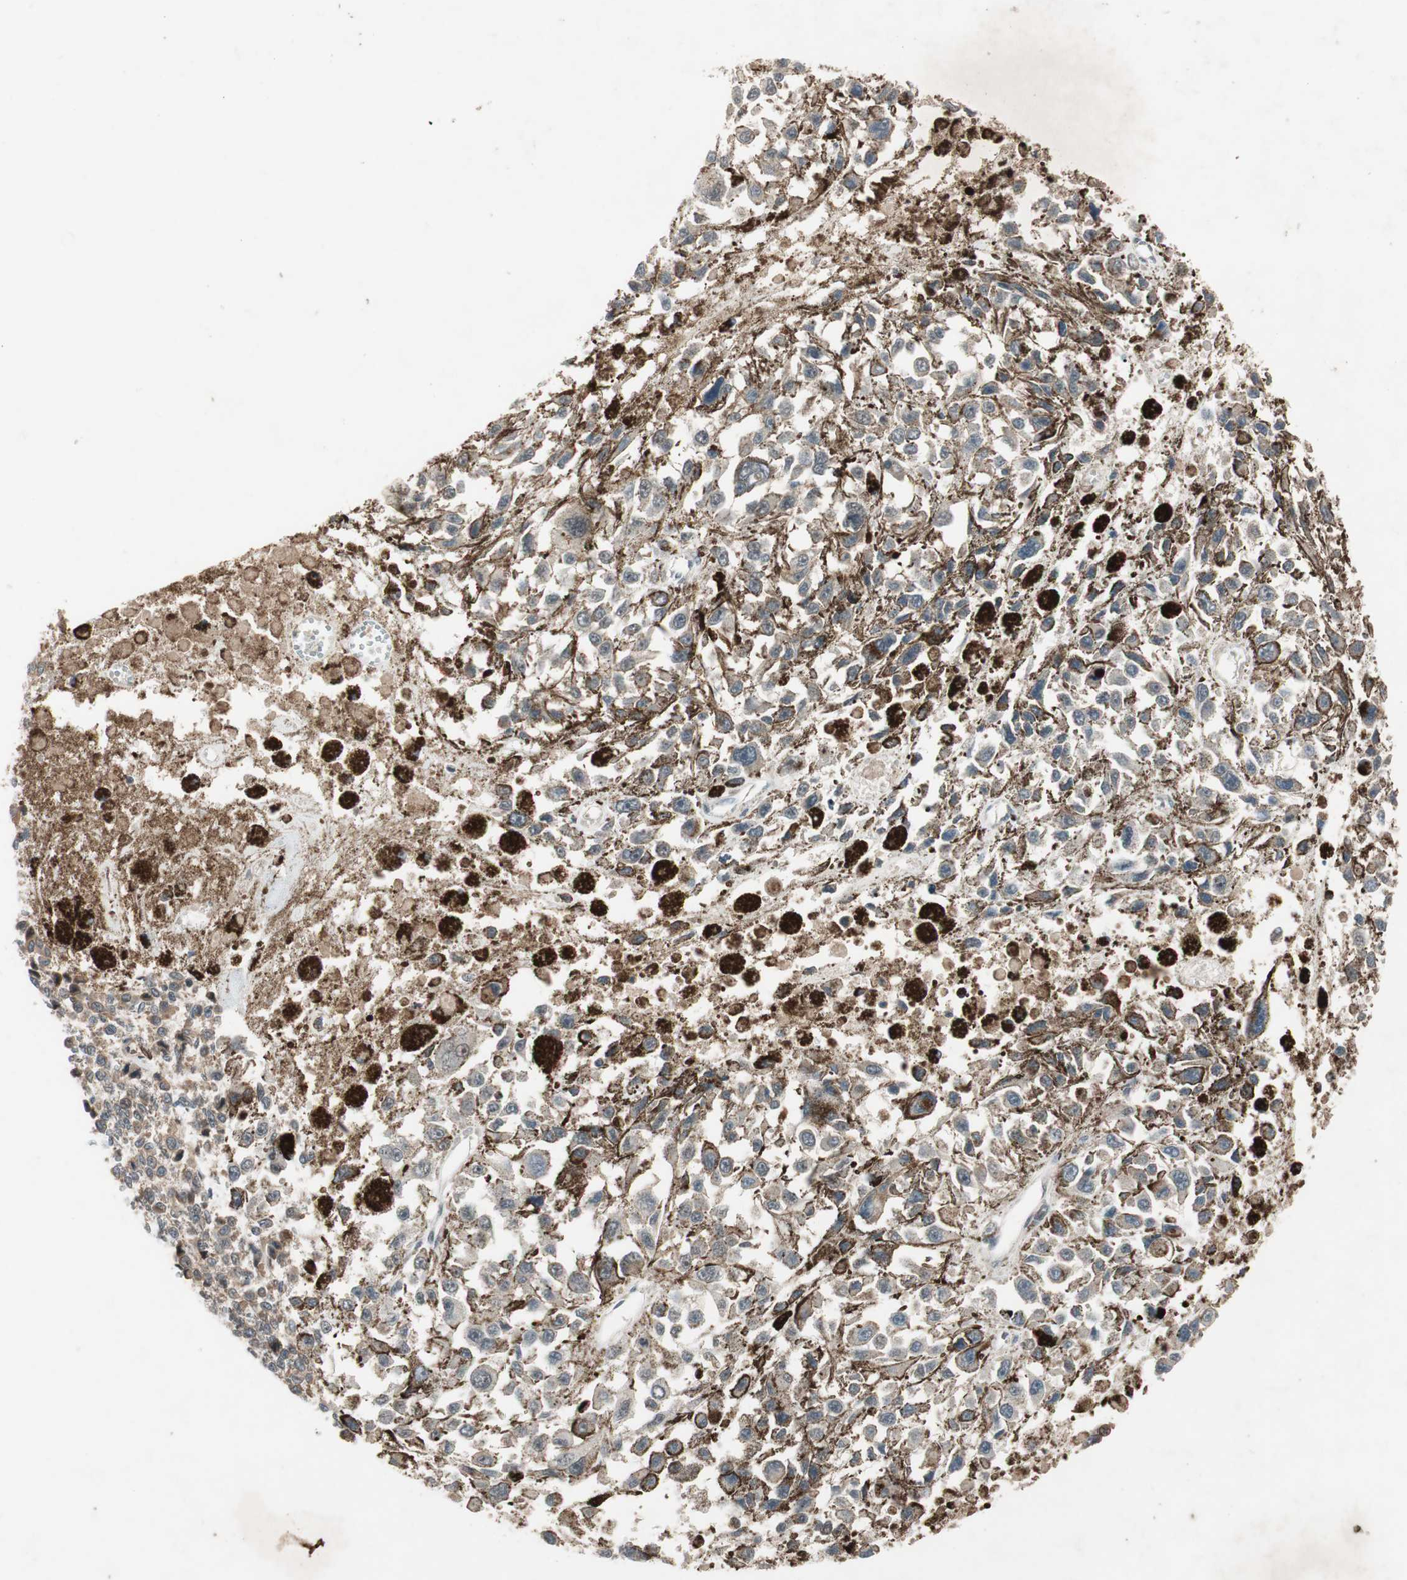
{"staining": {"intensity": "weak", "quantity": "25%-75%", "location": "cytoplasmic/membranous"}, "tissue": "melanoma", "cell_type": "Tumor cells", "image_type": "cancer", "snomed": [{"axis": "morphology", "description": "Malignant melanoma, Metastatic site"}, {"axis": "topography", "description": "Lymph node"}], "caption": "Immunohistochemistry (IHC) (DAB (3,3'-diaminobenzidine)) staining of malignant melanoma (metastatic site) exhibits weak cytoplasmic/membranous protein expression in approximately 25%-75% of tumor cells.", "gene": "NSF", "patient": {"sex": "male", "age": 59}}